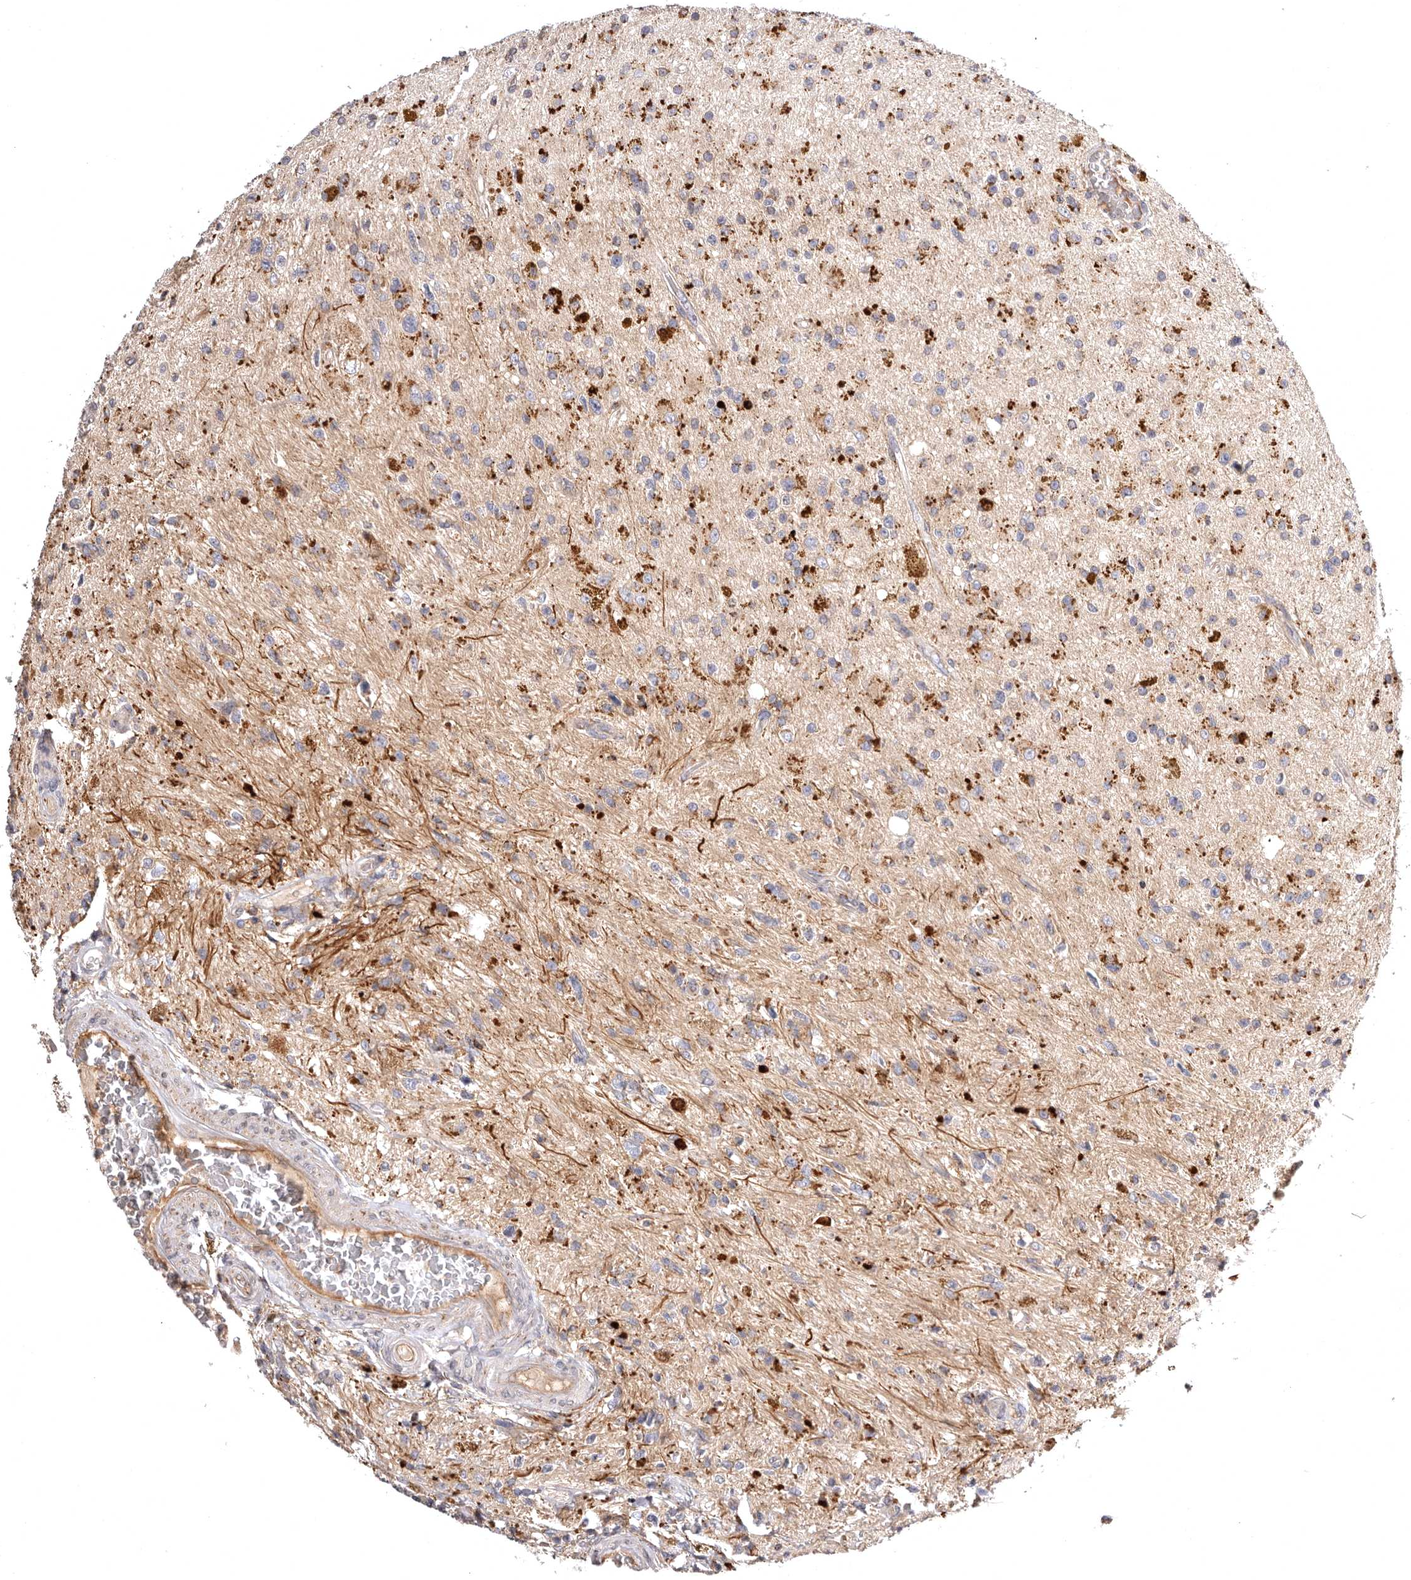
{"staining": {"intensity": "moderate", "quantity": "25%-75%", "location": "cytoplasmic/membranous"}, "tissue": "glioma", "cell_type": "Tumor cells", "image_type": "cancer", "snomed": [{"axis": "morphology", "description": "Glioma, malignant, High grade"}, {"axis": "topography", "description": "Brain"}], "caption": "An image of human malignant glioma (high-grade) stained for a protein displays moderate cytoplasmic/membranous brown staining in tumor cells.", "gene": "ADCY2", "patient": {"sex": "male", "age": 33}}